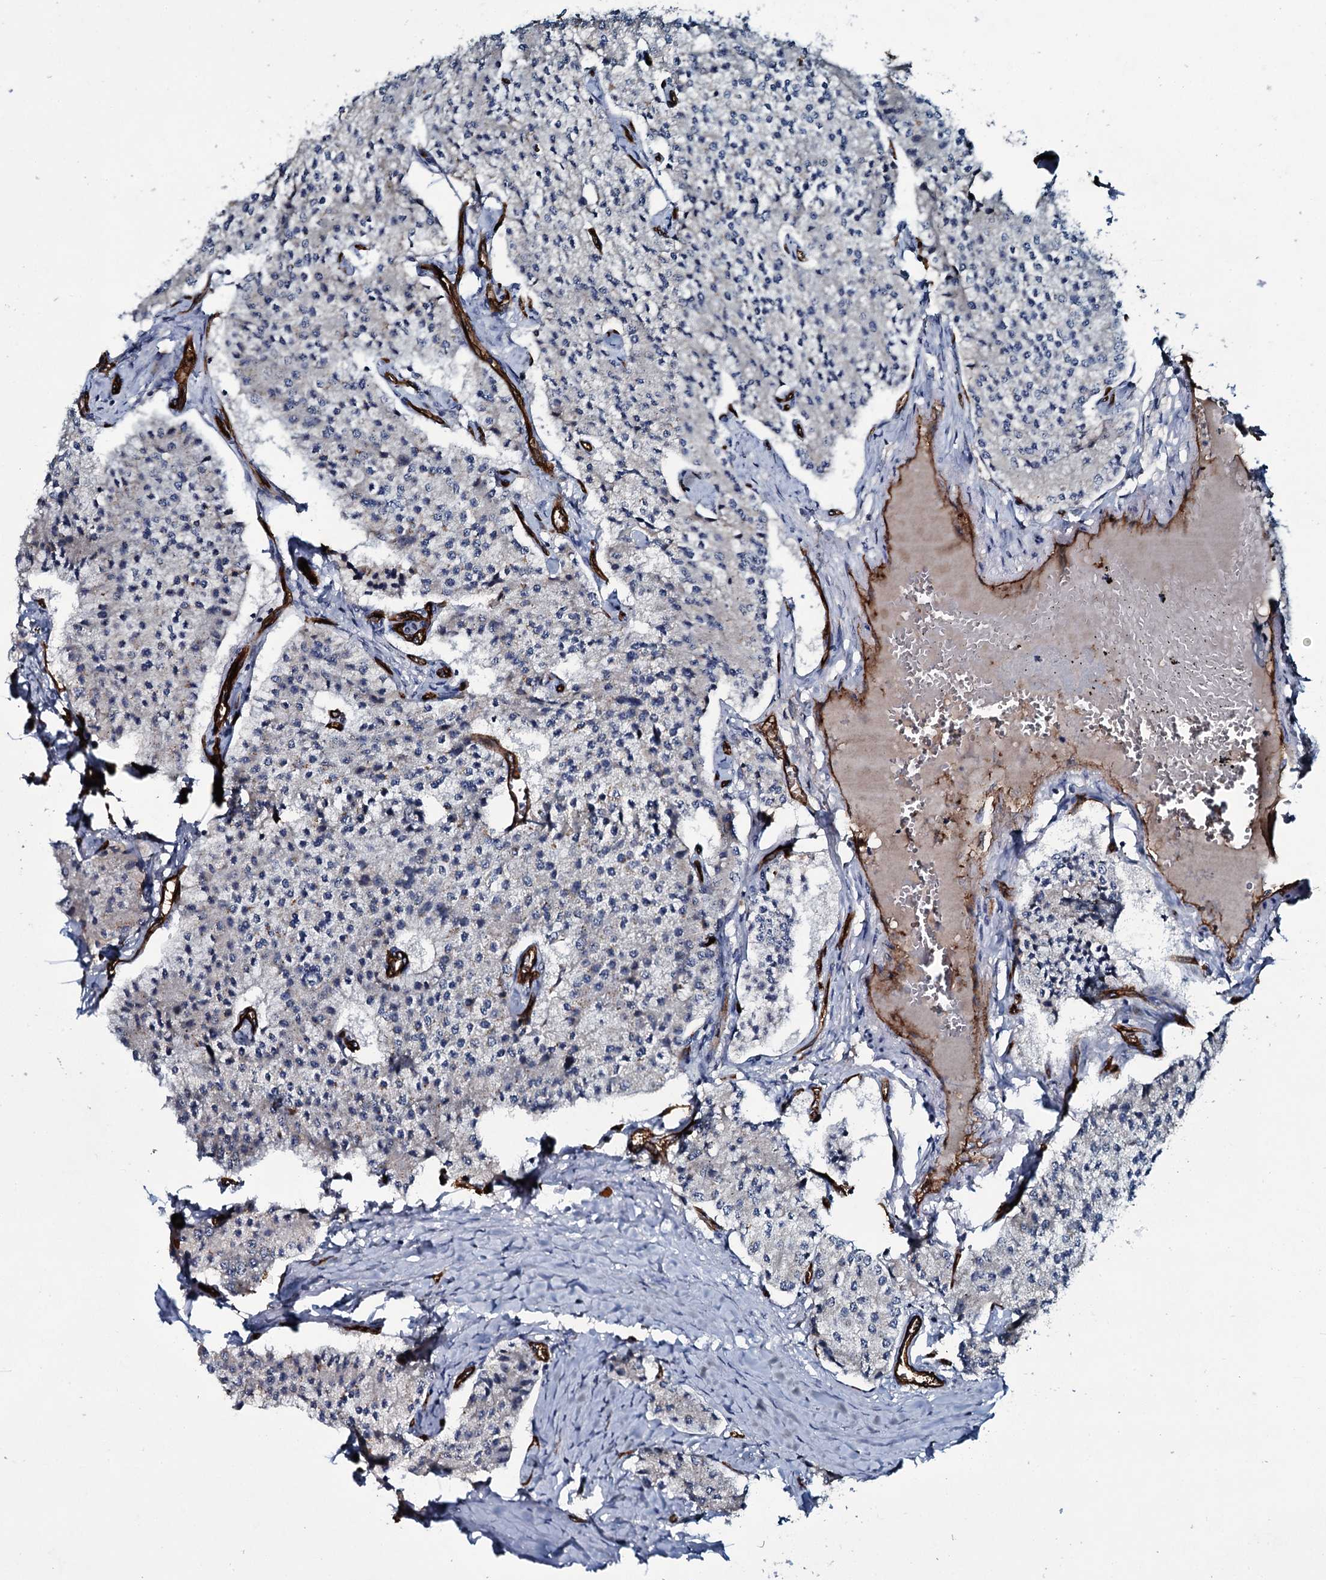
{"staining": {"intensity": "negative", "quantity": "none", "location": "none"}, "tissue": "carcinoid", "cell_type": "Tumor cells", "image_type": "cancer", "snomed": [{"axis": "morphology", "description": "Carcinoid, malignant, NOS"}, {"axis": "topography", "description": "Colon"}], "caption": "IHC of carcinoid exhibits no positivity in tumor cells.", "gene": "CLEC14A", "patient": {"sex": "female", "age": 52}}